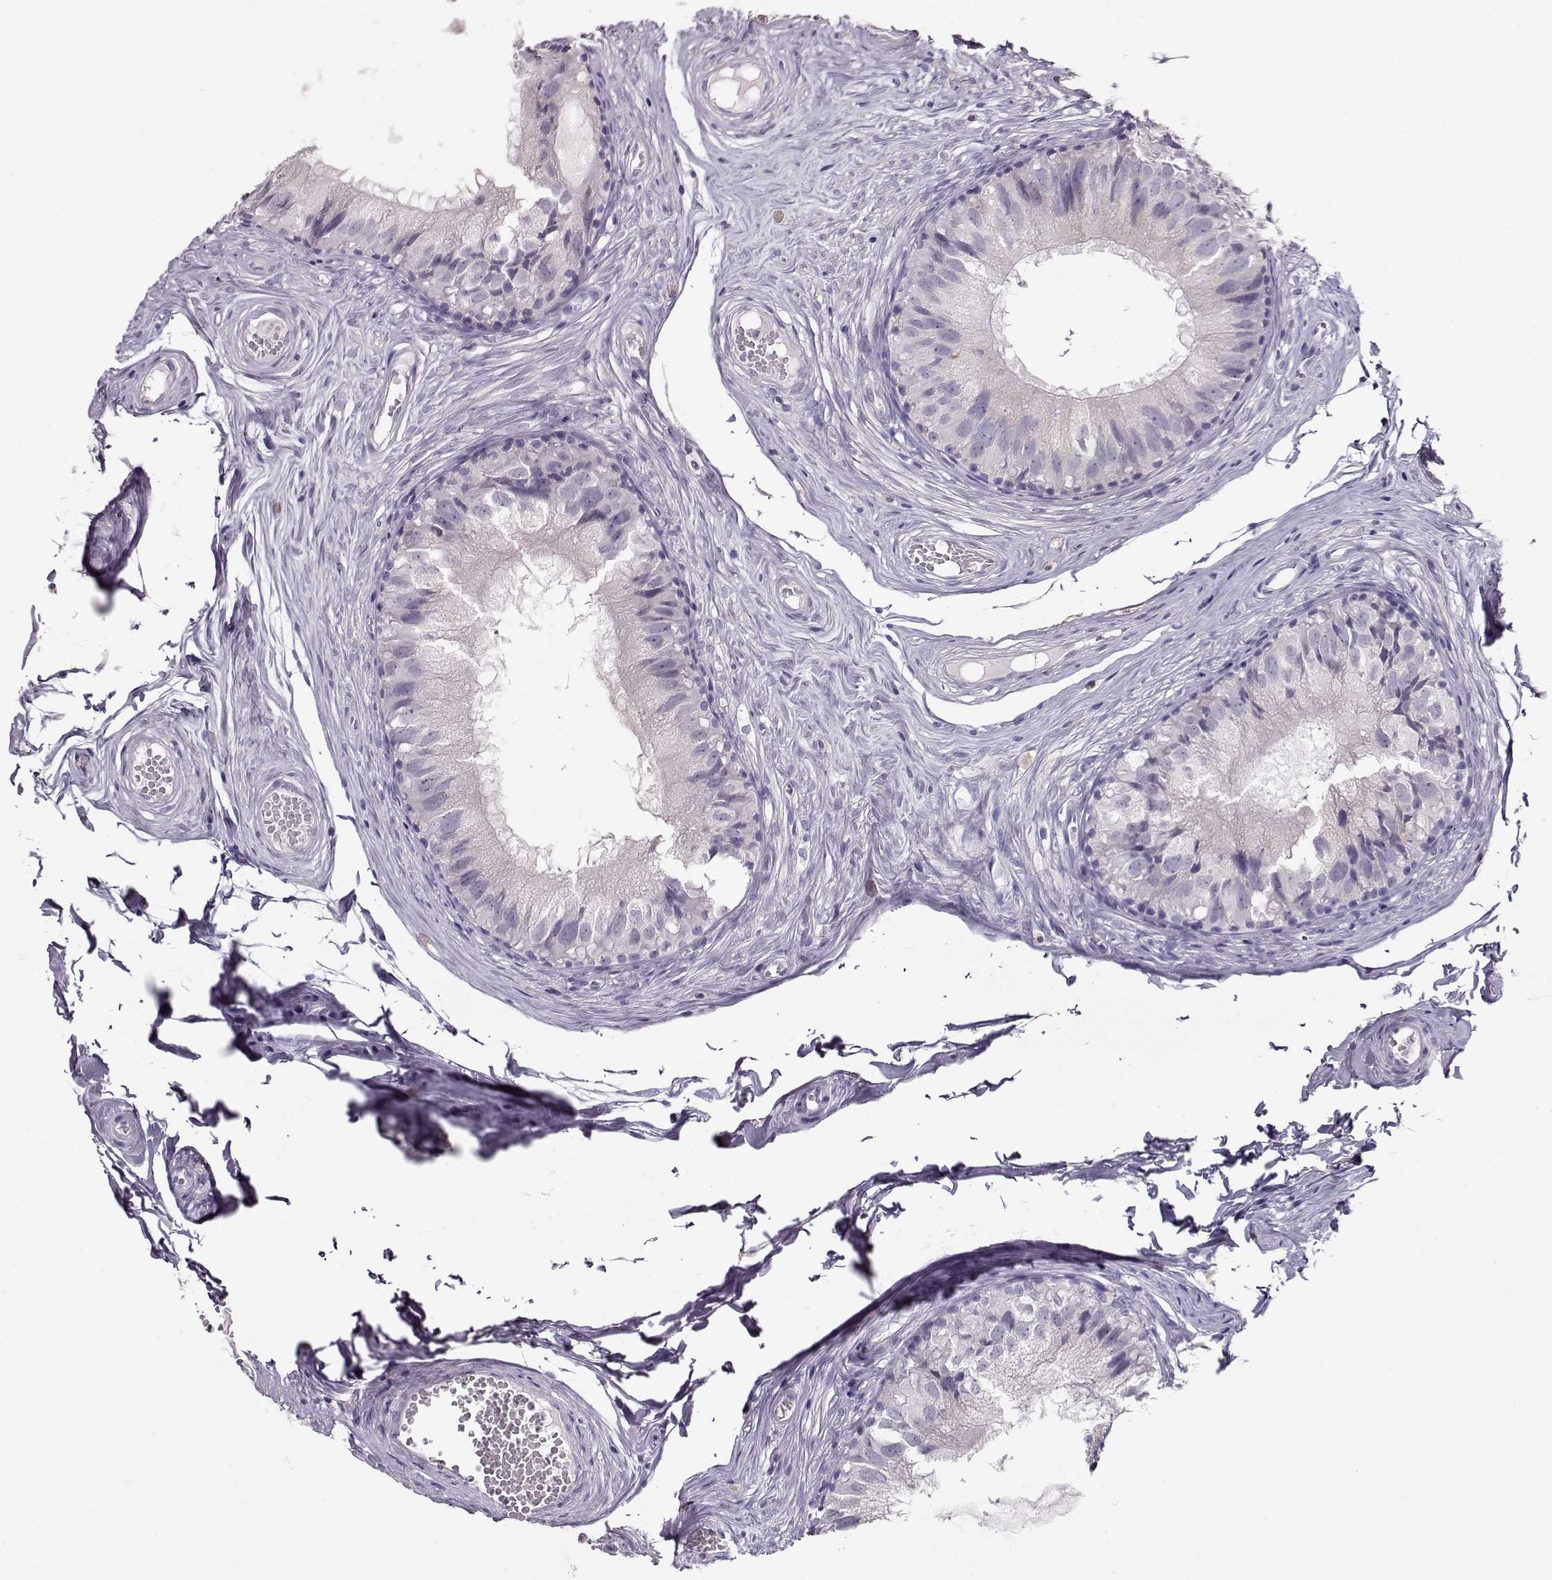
{"staining": {"intensity": "negative", "quantity": "none", "location": "none"}, "tissue": "epididymis", "cell_type": "Glandular cells", "image_type": "normal", "snomed": [{"axis": "morphology", "description": "Normal tissue, NOS"}, {"axis": "topography", "description": "Epididymis"}], "caption": "DAB (3,3'-diaminobenzidine) immunohistochemical staining of normal epididymis reveals no significant positivity in glandular cells.", "gene": "RBM44", "patient": {"sex": "male", "age": 45}}